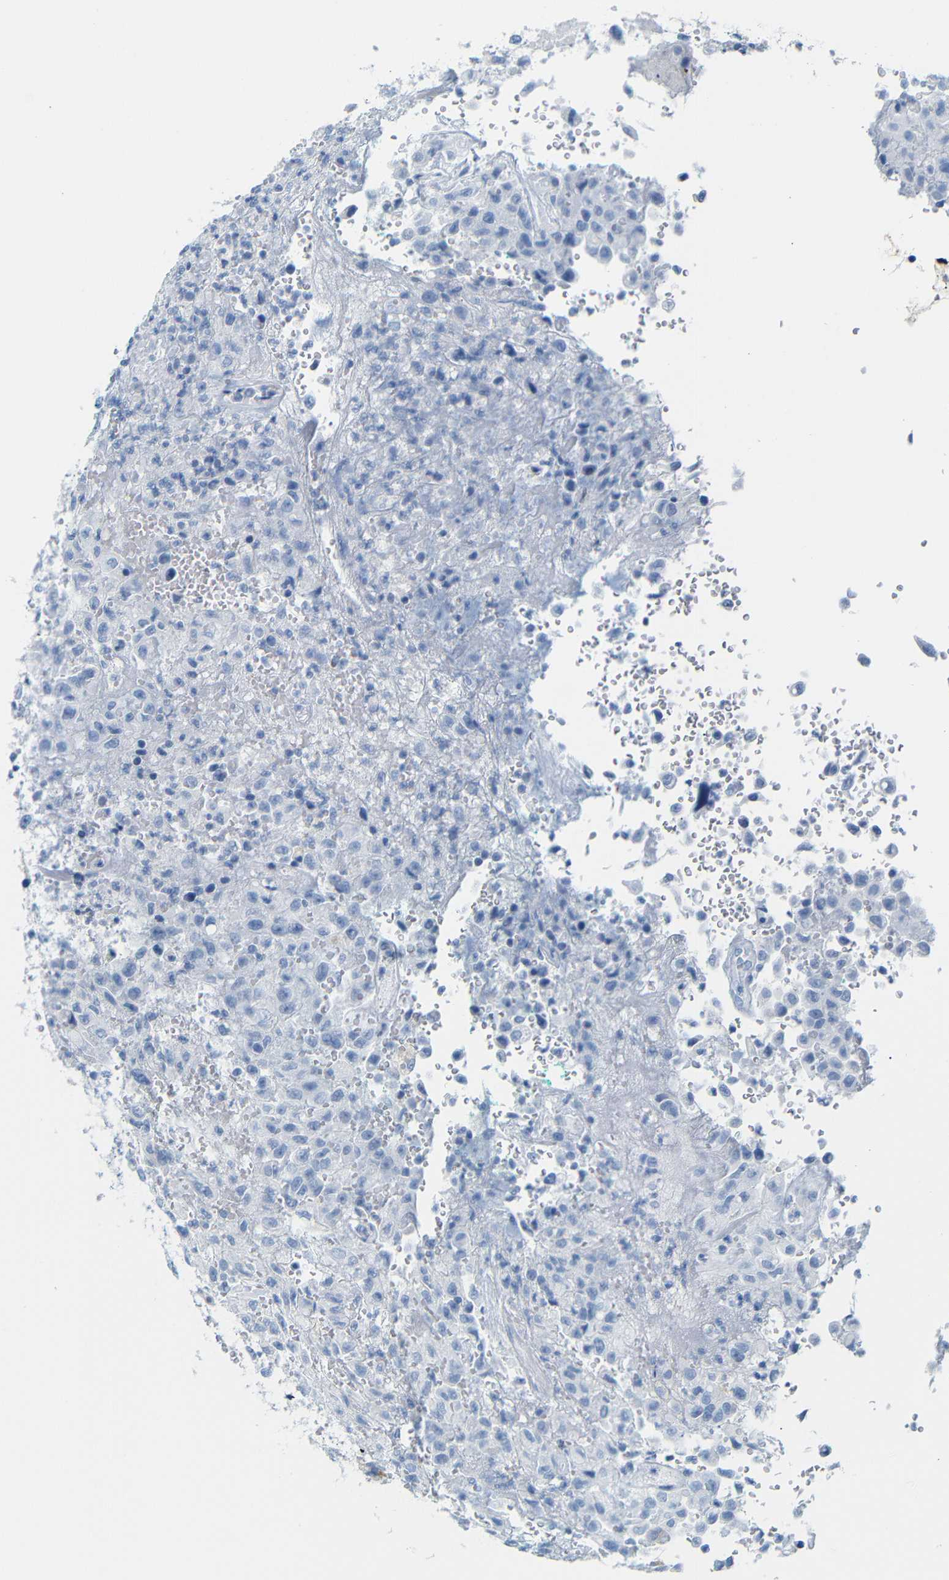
{"staining": {"intensity": "negative", "quantity": "none", "location": "none"}, "tissue": "urothelial cancer", "cell_type": "Tumor cells", "image_type": "cancer", "snomed": [{"axis": "morphology", "description": "Urothelial carcinoma, High grade"}, {"axis": "topography", "description": "Urinary bladder"}], "caption": "A micrograph of urothelial cancer stained for a protein demonstrates no brown staining in tumor cells.", "gene": "FCRL1", "patient": {"sex": "male", "age": 46}}